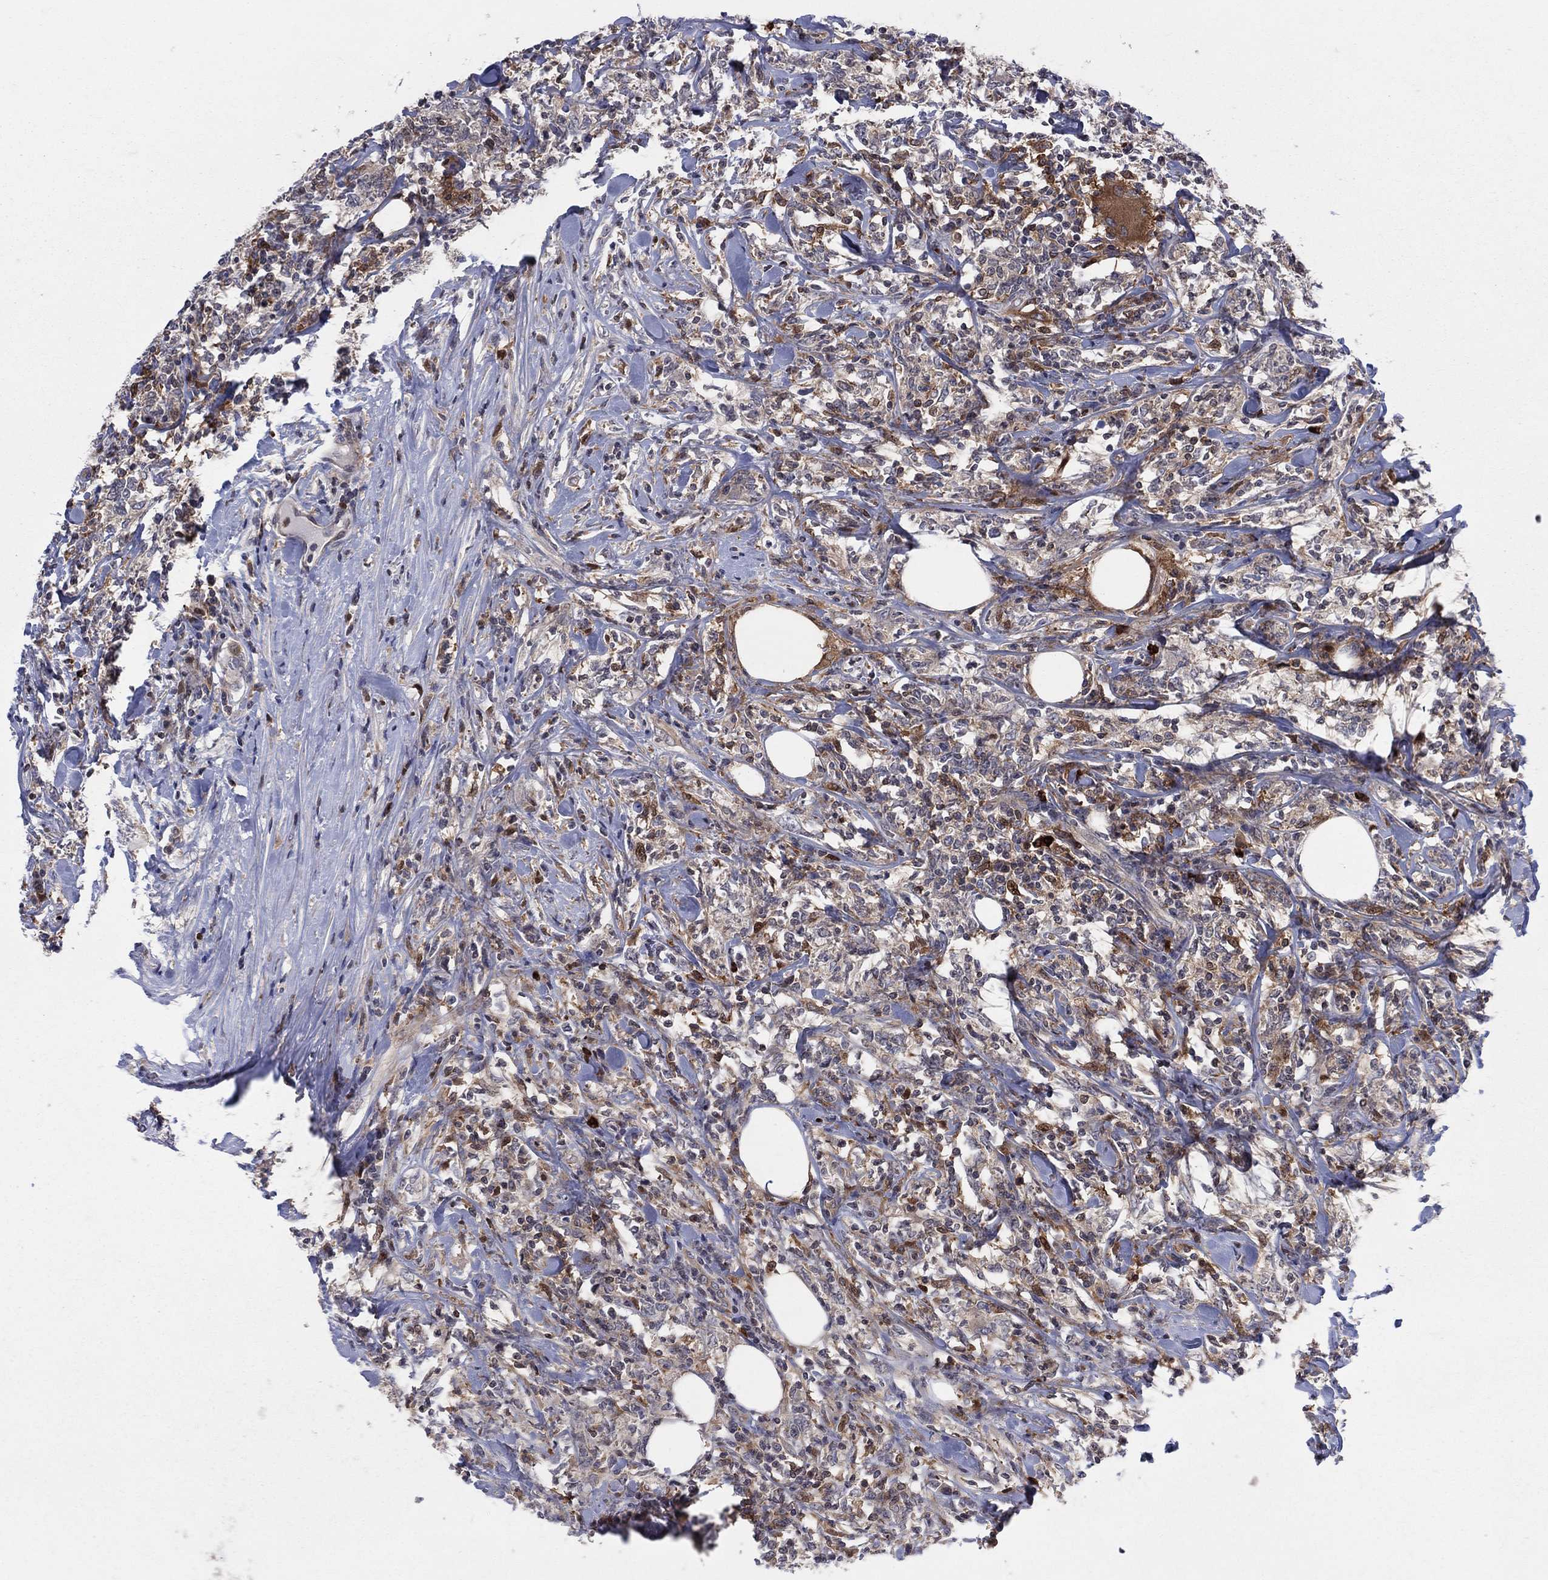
{"staining": {"intensity": "moderate", "quantity": "25%-75%", "location": "cytoplasmic/membranous"}, "tissue": "lymphoma", "cell_type": "Tumor cells", "image_type": "cancer", "snomed": [{"axis": "morphology", "description": "Malignant lymphoma, non-Hodgkin's type, High grade"}, {"axis": "topography", "description": "Lymph node"}], "caption": "The micrograph demonstrates staining of lymphoma, revealing moderate cytoplasmic/membranous protein expression (brown color) within tumor cells. Immunohistochemistry (ihc) stains the protein of interest in brown and the nuclei are stained blue.", "gene": "ZNHIT3", "patient": {"sex": "female", "age": 84}}